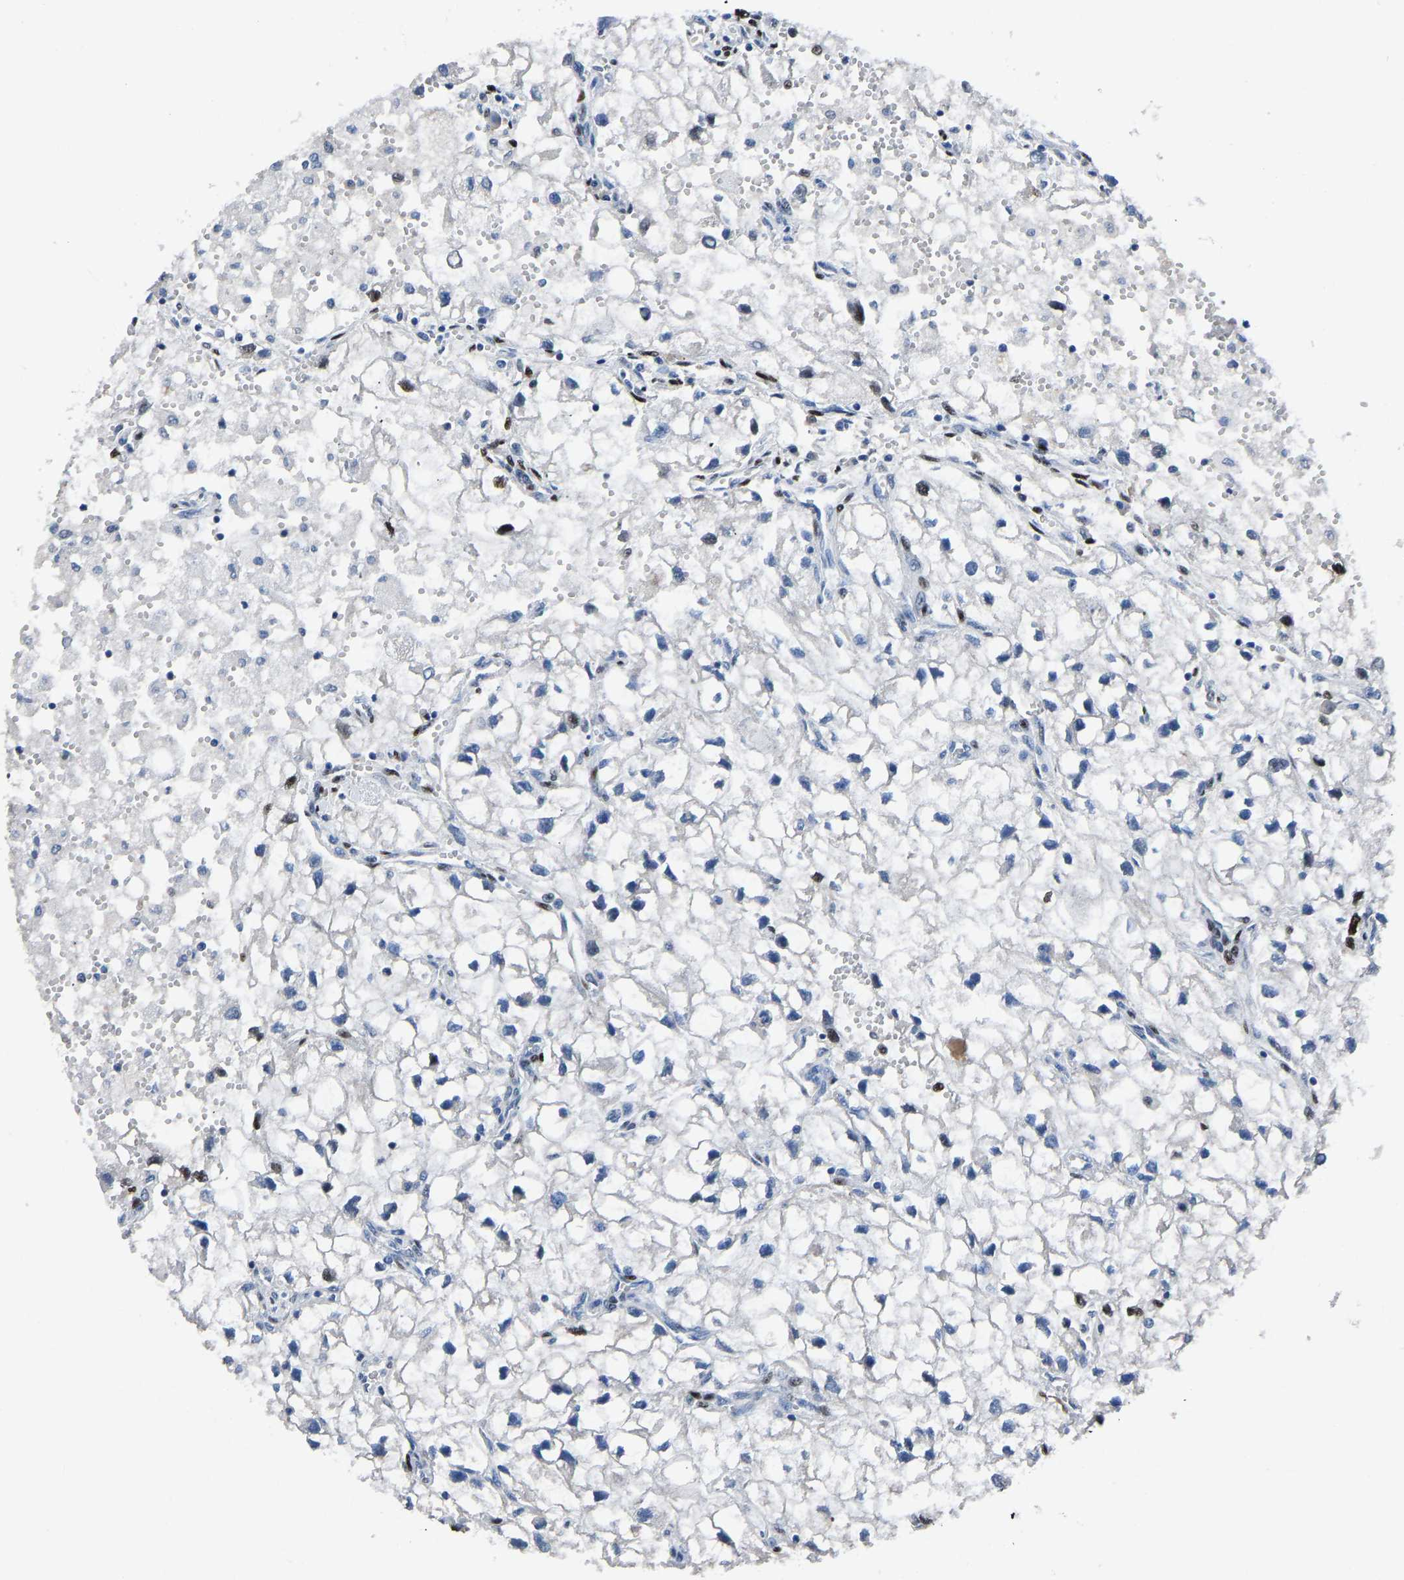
{"staining": {"intensity": "moderate", "quantity": "<25%", "location": "nuclear"}, "tissue": "renal cancer", "cell_type": "Tumor cells", "image_type": "cancer", "snomed": [{"axis": "morphology", "description": "Adenocarcinoma, NOS"}, {"axis": "topography", "description": "Kidney"}], "caption": "Protein expression by IHC exhibits moderate nuclear expression in approximately <25% of tumor cells in renal cancer (adenocarcinoma).", "gene": "EGR1", "patient": {"sex": "female", "age": 70}}